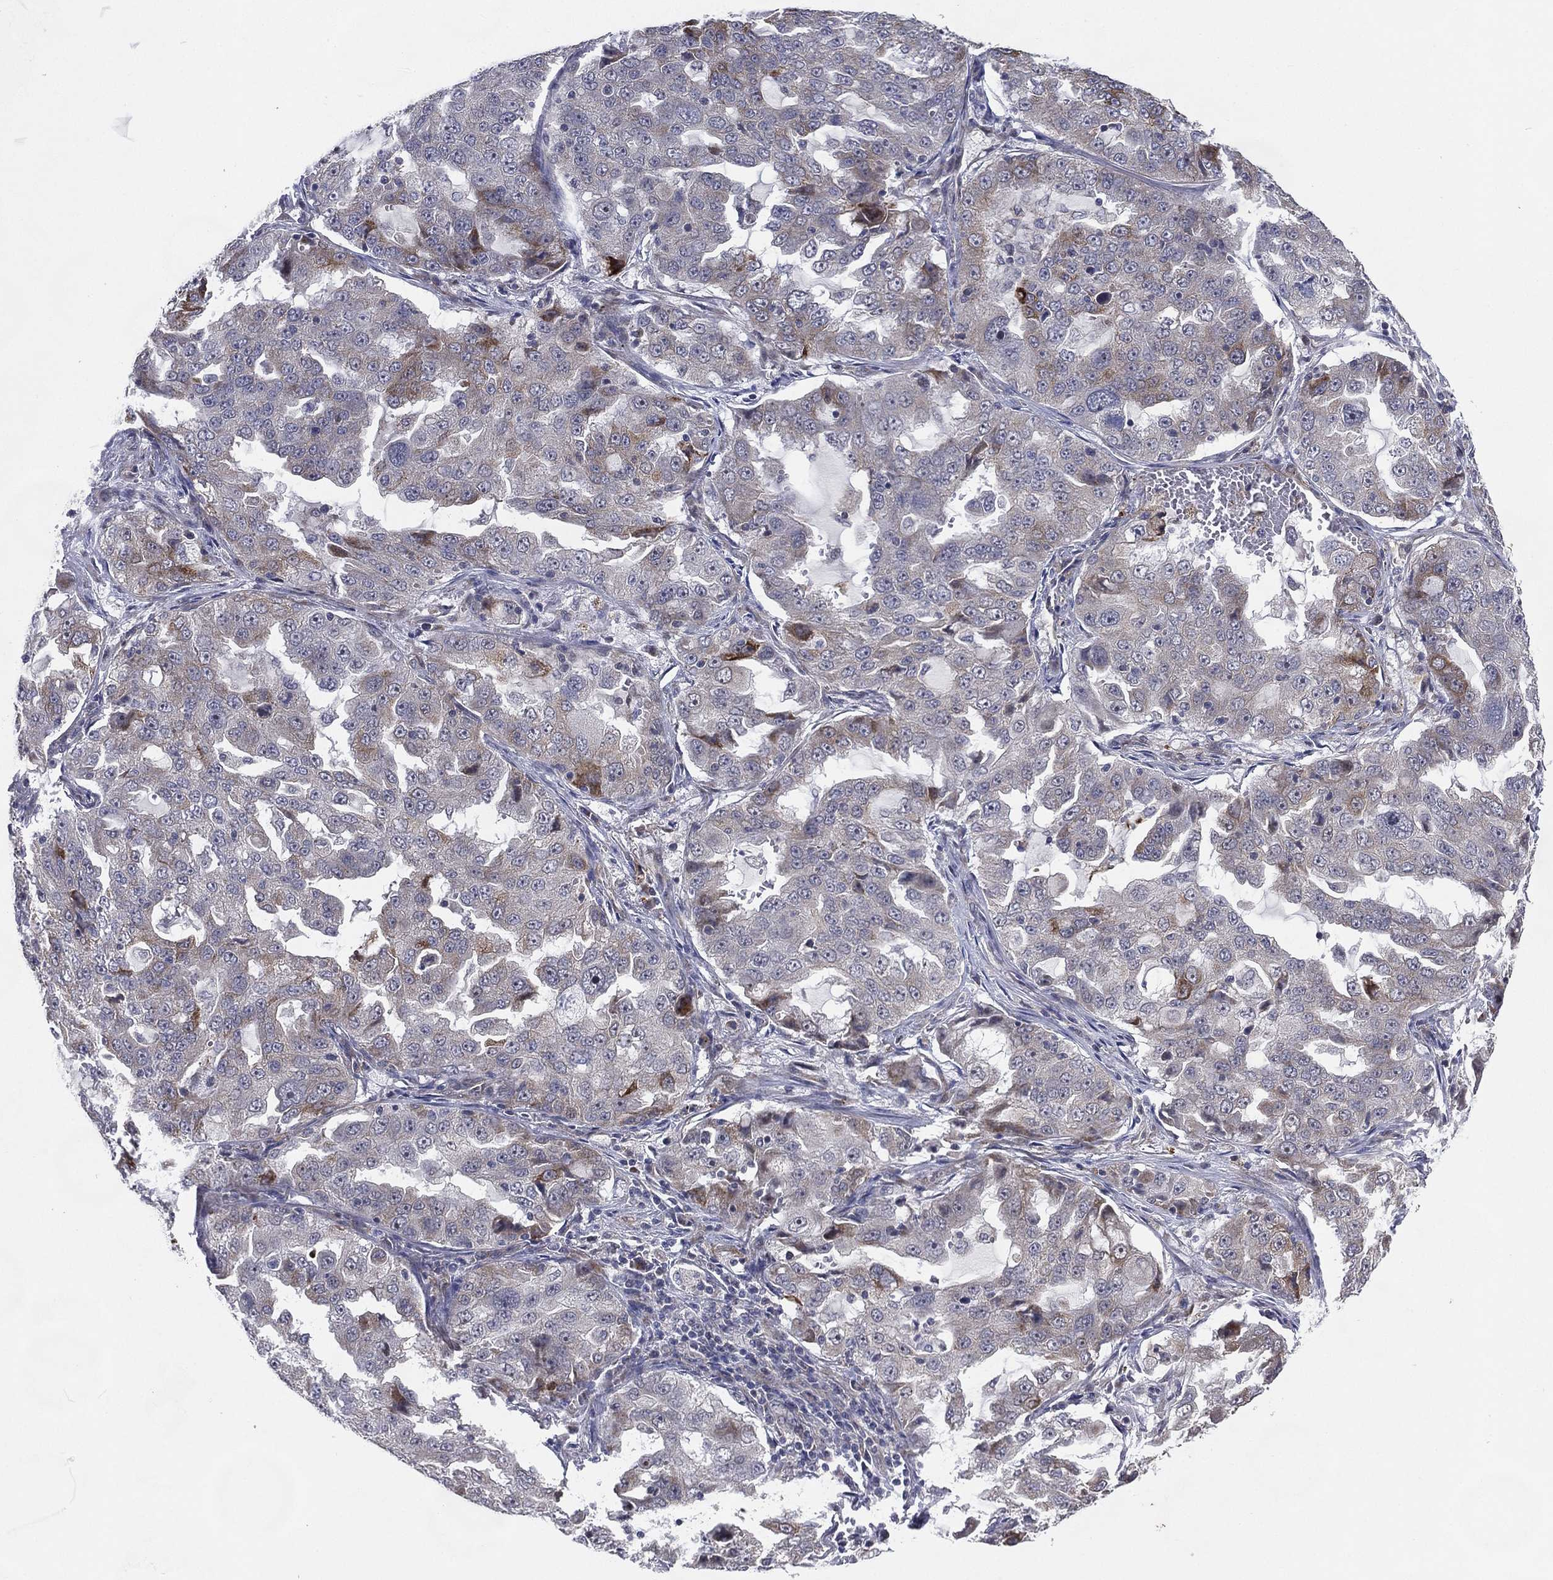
{"staining": {"intensity": "weak", "quantity": "<25%", "location": "cytoplasmic/membranous"}, "tissue": "lung cancer", "cell_type": "Tumor cells", "image_type": "cancer", "snomed": [{"axis": "morphology", "description": "Adenocarcinoma, NOS"}, {"axis": "topography", "description": "Lung"}], "caption": "A high-resolution micrograph shows immunohistochemistry staining of adenocarcinoma (lung), which demonstrates no significant expression in tumor cells. (Immunohistochemistry, brightfield microscopy, high magnification).", "gene": "KAT14", "patient": {"sex": "female", "age": 61}}